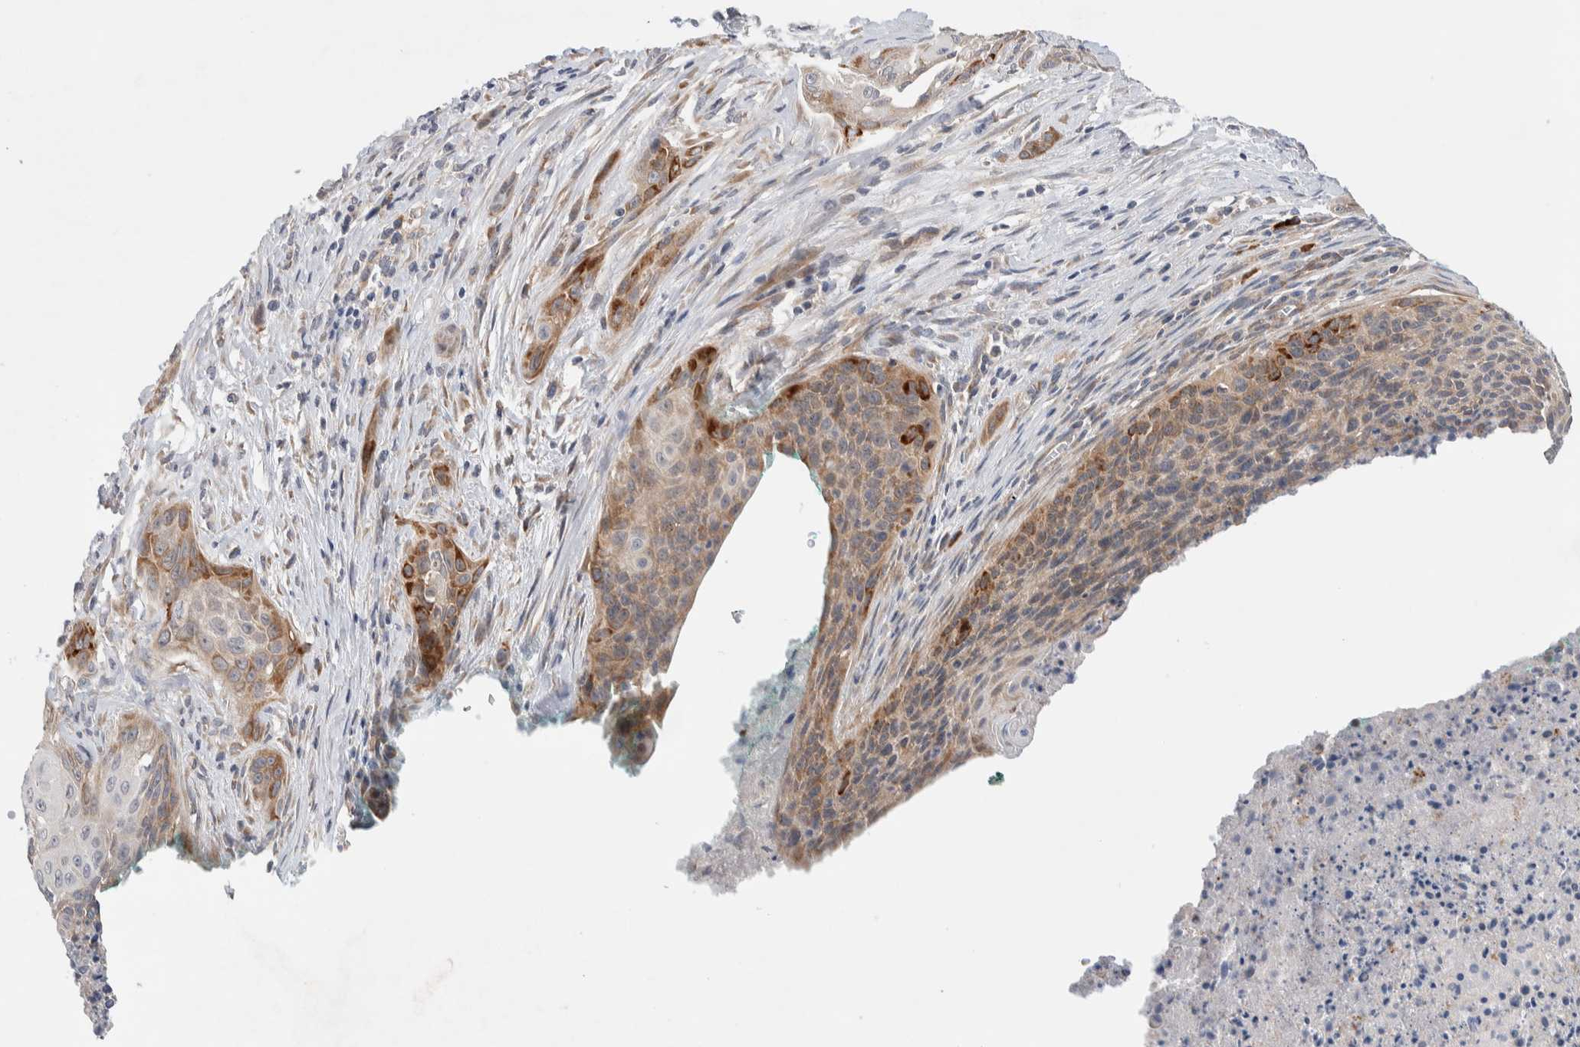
{"staining": {"intensity": "negative", "quantity": "none", "location": "none"}, "tissue": "cervical cancer", "cell_type": "Tumor cells", "image_type": "cancer", "snomed": [{"axis": "morphology", "description": "Squamous cell carcinoma, NOS"}, {"axis": "topography", "description": "Cervix"}], "caption": "Cervical squamous cell carcinoma was stained to show a protein in brown. There is no significant expression in tumor cells.", "gene": "ADCY8", "patient": {"sex": "female", "age": 55}}